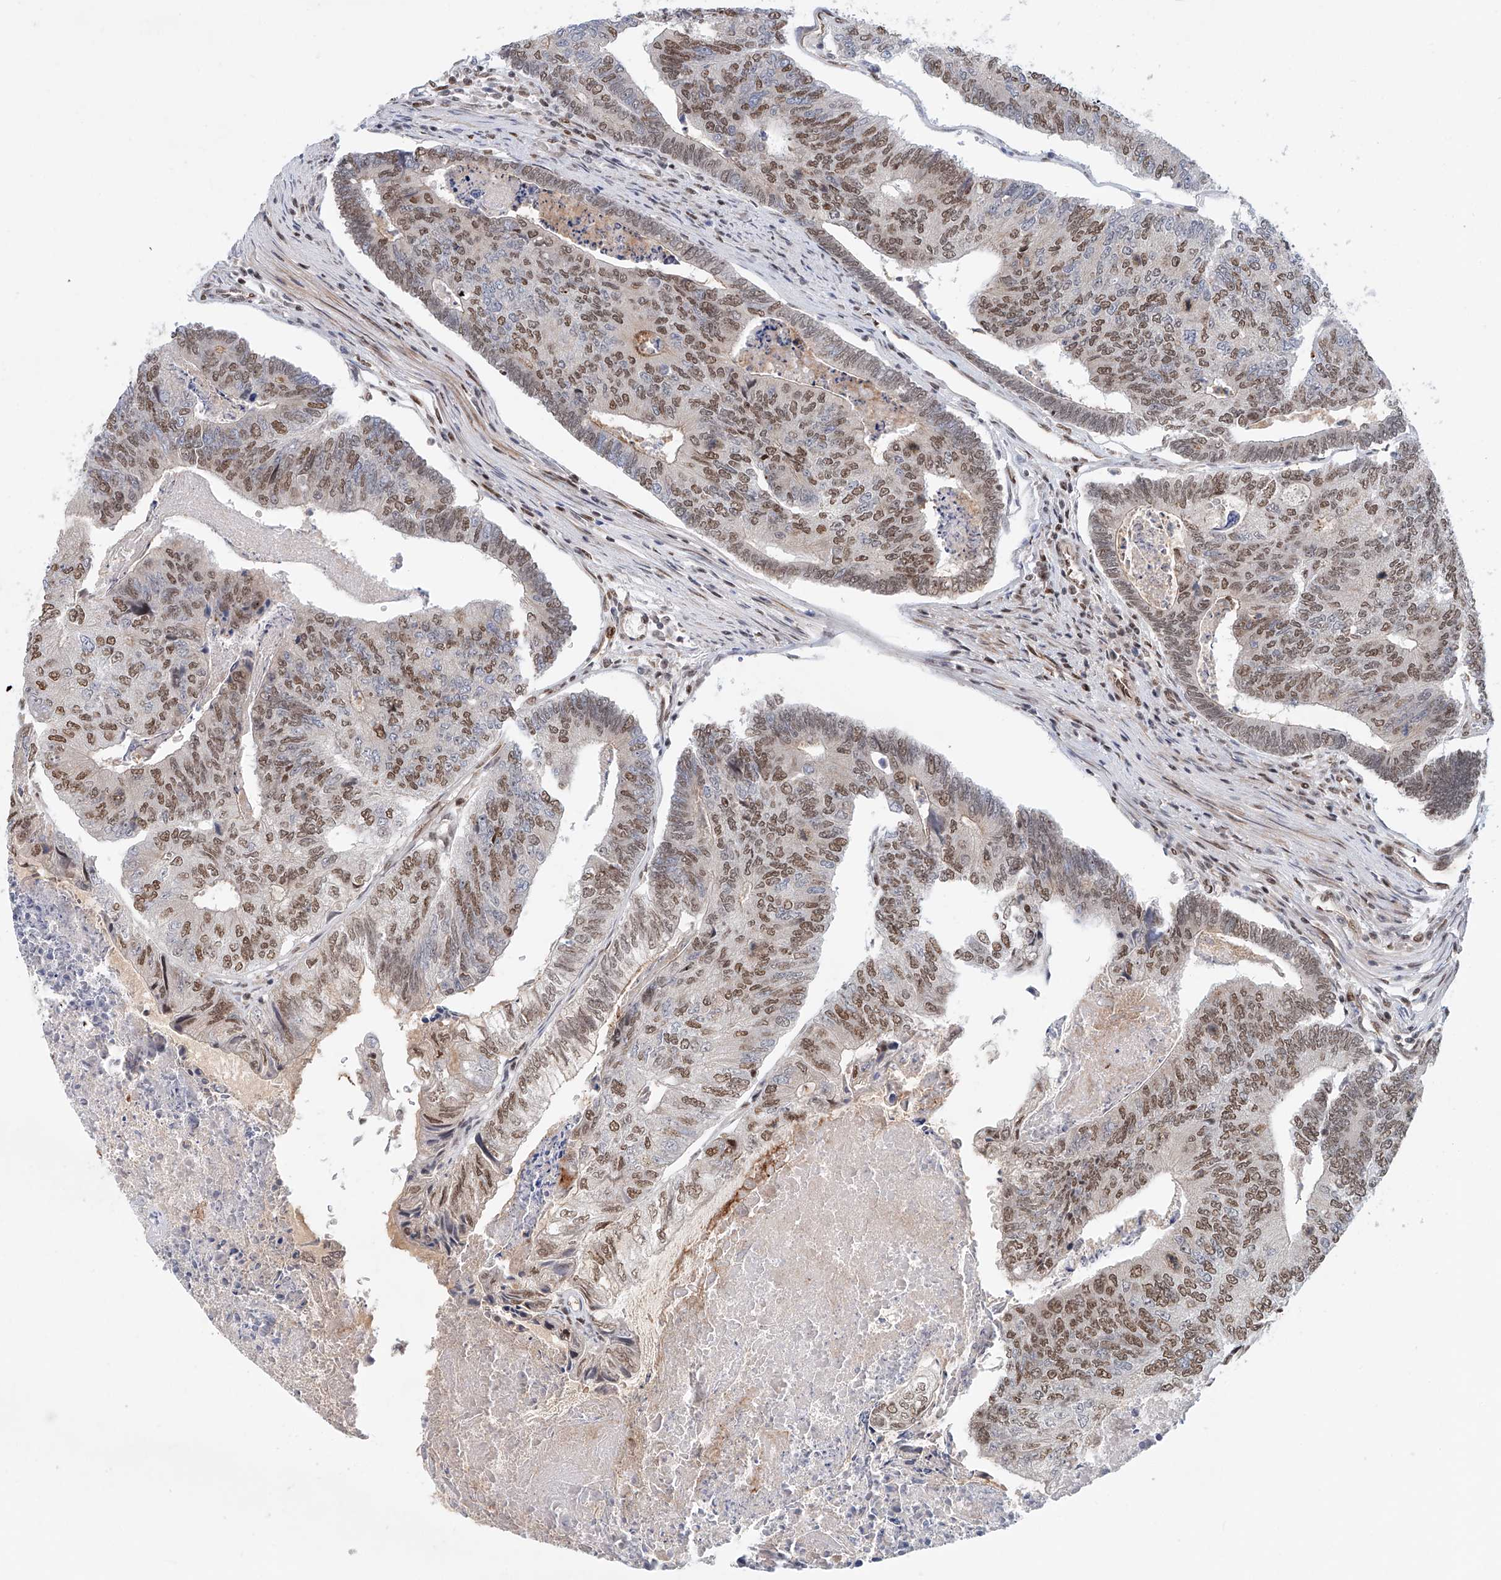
{"staining": {"intensity": "moderate", "quantity": ">75%", "location": "nuclear"}, "tissue": "colorectal cancer", "cell_type": "Tumor cells", "image_type": "cancer", "snomed": [{"axis": "morphology", "description": "Adenocarcinoma, NOS"}, {"axis": "topography", "description": "Colon"}], "caption": "A brown stain shows moderate nuclear positivity of a protein in human colorectal adenocarcinoma tumor cells.", "gene": "ZNF470", "patient": {"sex": "female", "age": 67}}